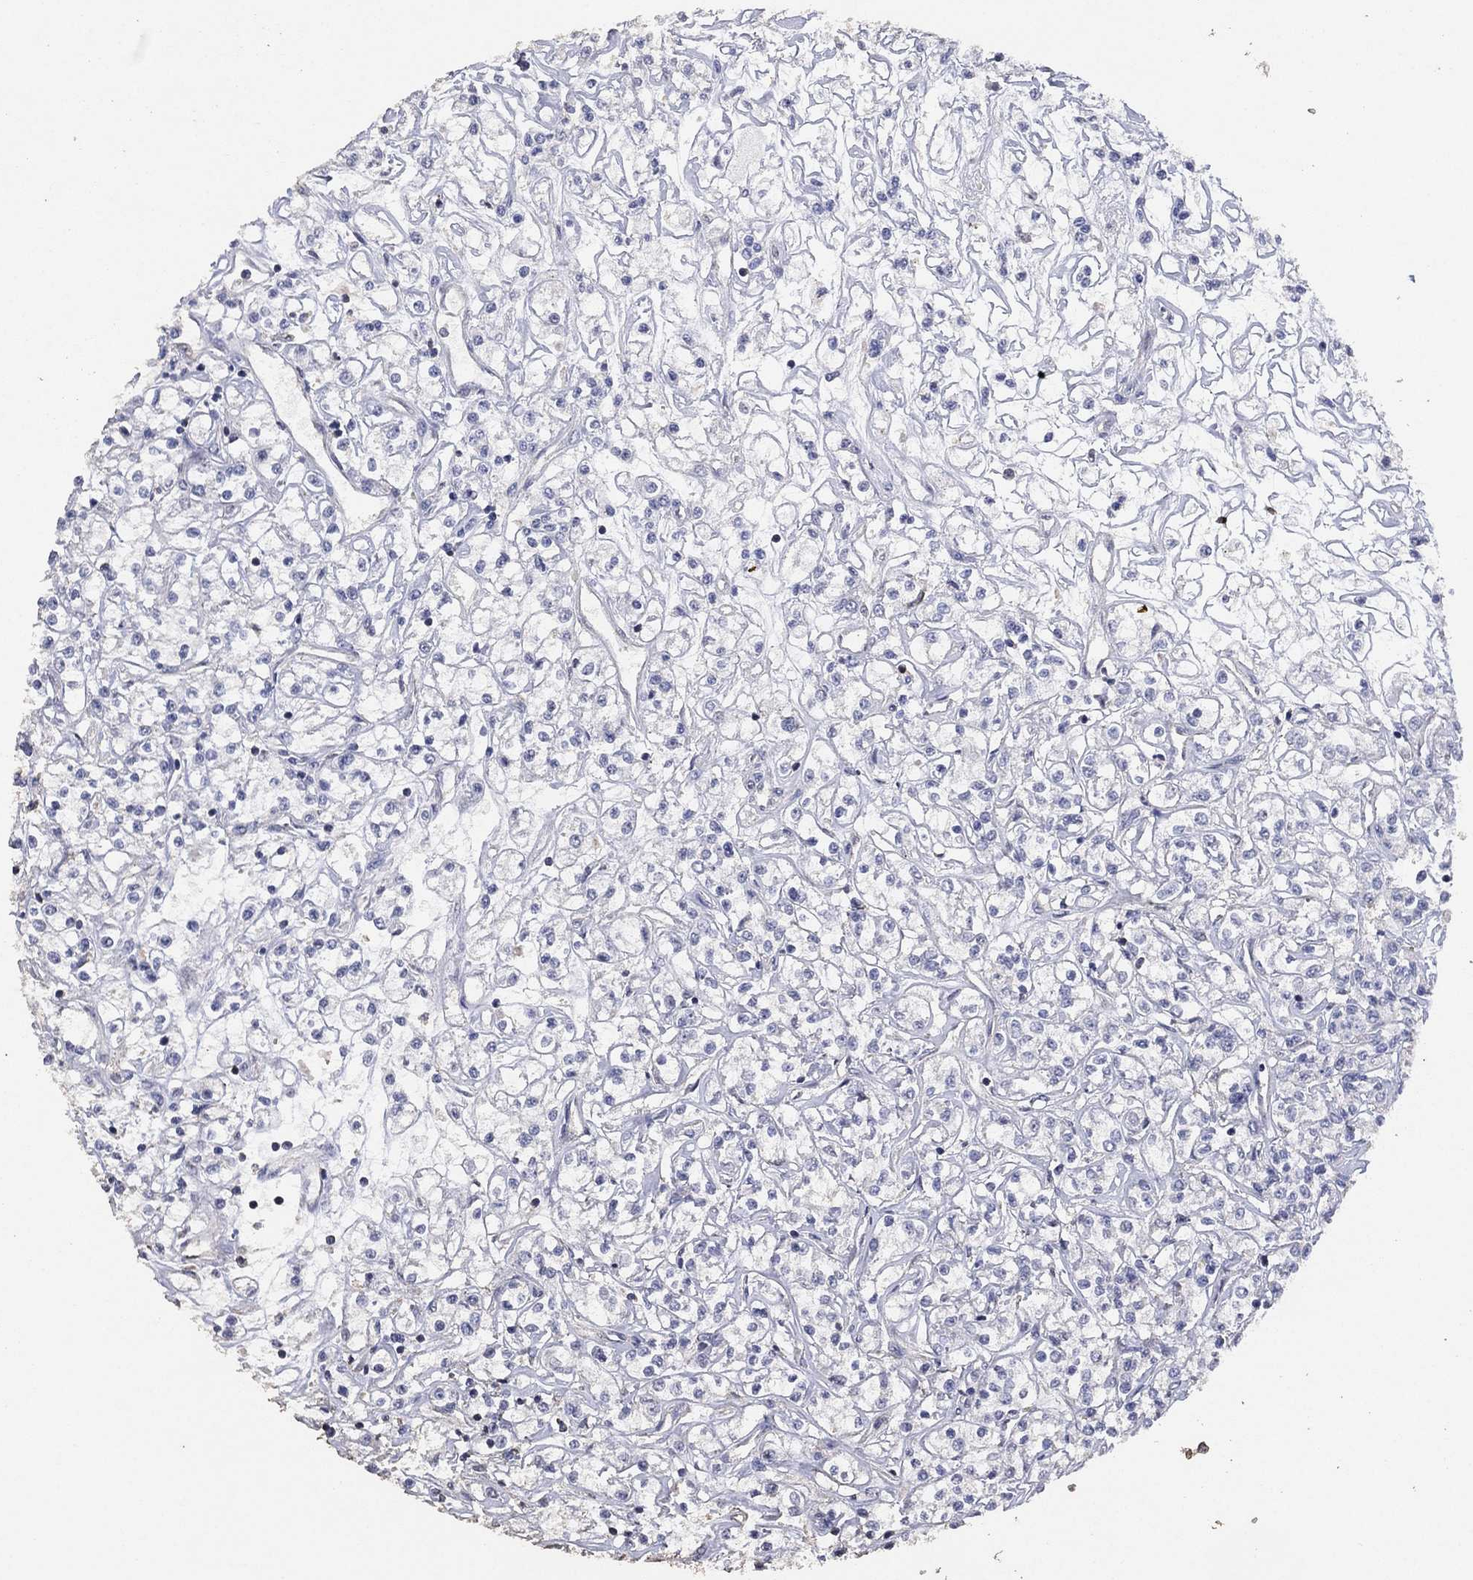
{"staining": {"intensity": "negative", "quantity": "none", "location": "none"}, "tissue": "renal cancer", "cell_type": "Tumor cells", "image_type": "cancer", "snomed": [{"axis": "morphology", "description": "Adenocarcinoma, NOS"}, {"axis": "topography", "description": "Kidney"}], "caption": "This is a photomicrograph of immunohistochemistry staining of renal adenocarcinoma, which shows no staining in tumor cells.", "gene": "ADPRHL1", "patient": {"sex": "female", "age": 59}}